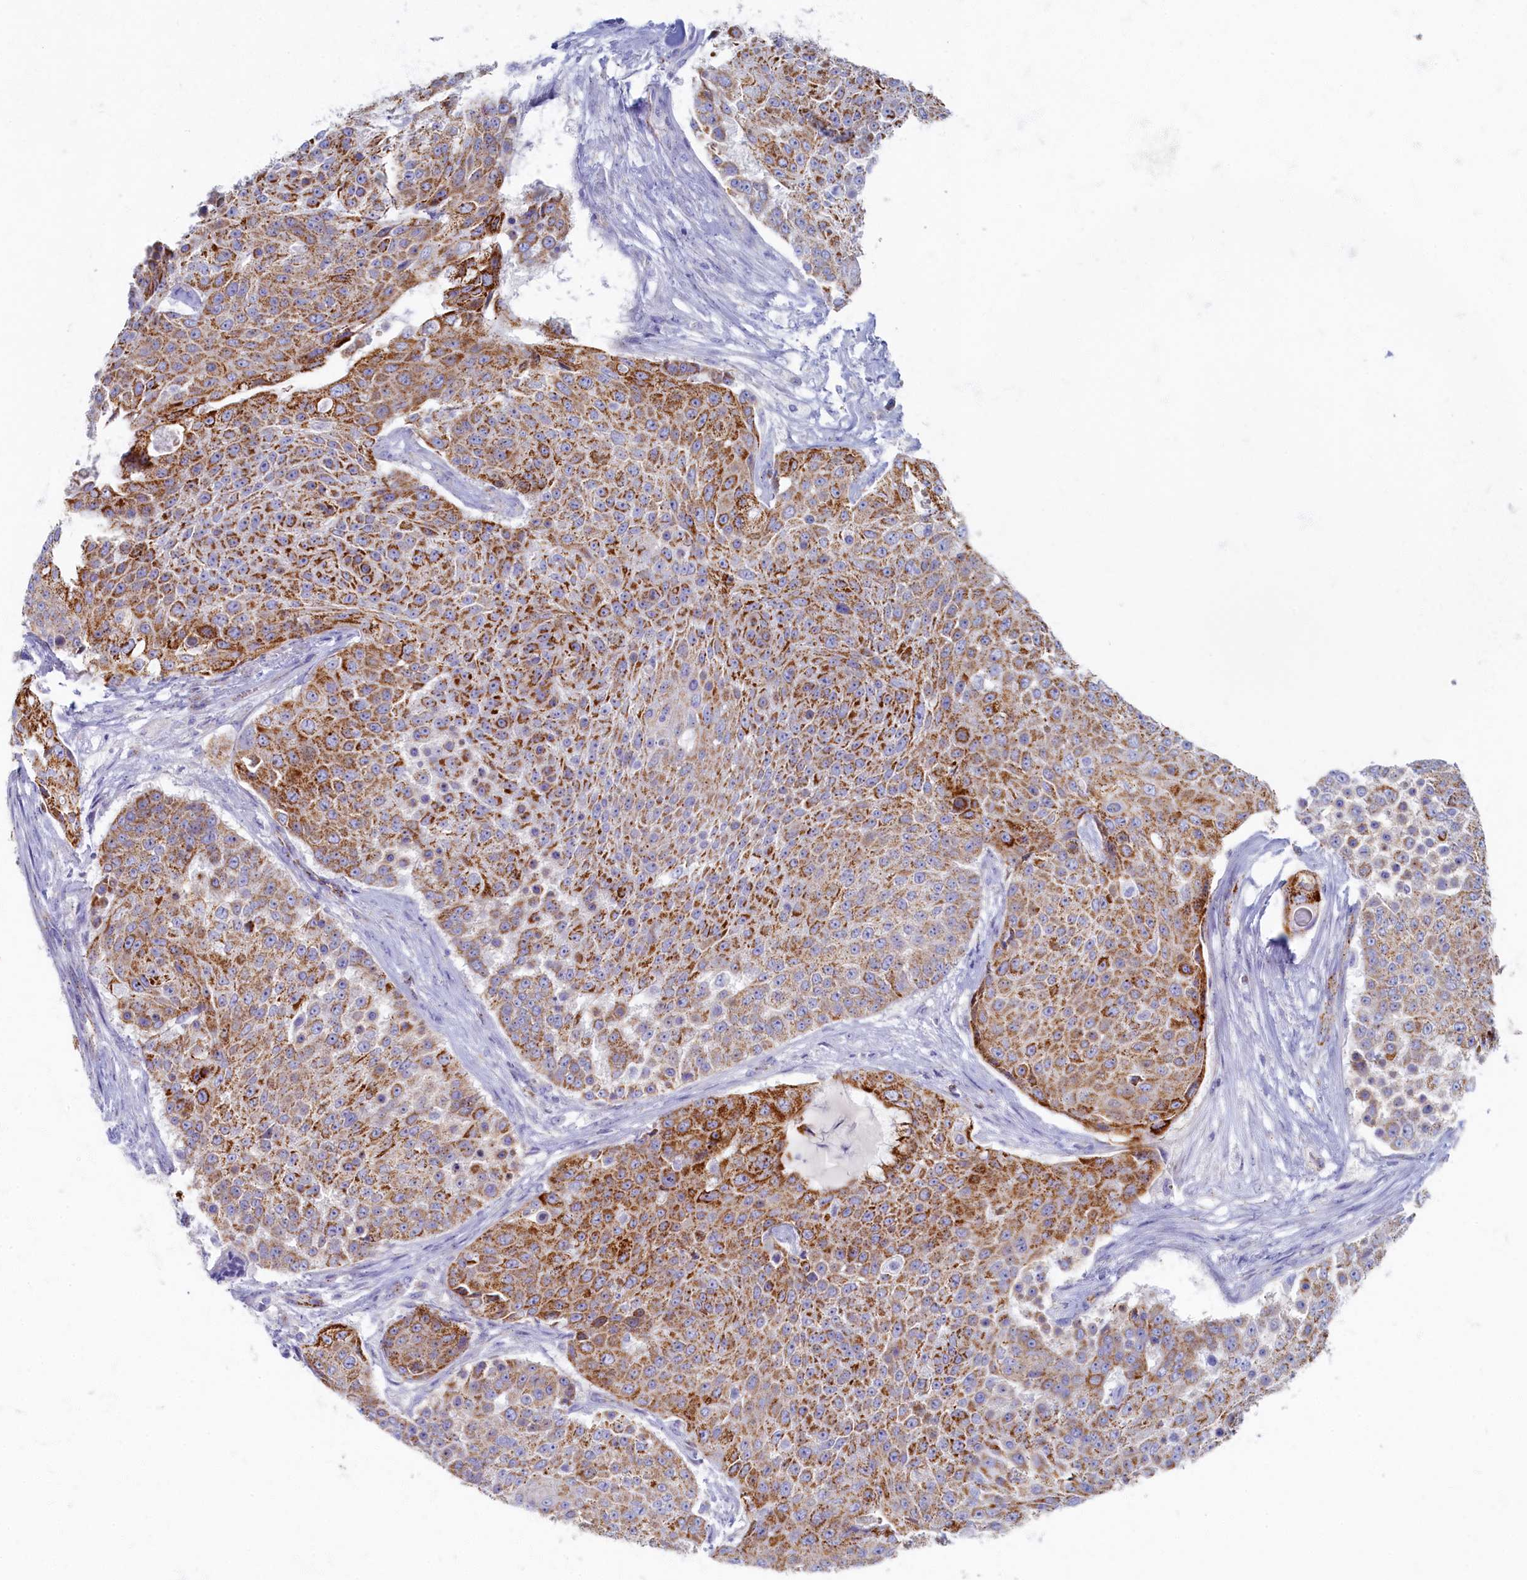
{"staining": {"intensity": "strong", "quantity": "25%-75%", "location": "cytoplasmic/membranous"}, "tissue": "urothelial cancer", "cell_type": "Tumor cells", "image_type": "cancer", "snomed": [{"axis": "morphology", "description": "Urothelial carcinoma, High grade"}, {"axis": "topography", "description": "Urinary bladder"}], "caption": "Protein staining shows strong cytoplasmic/membranous staining in approximately 25%-75% of tumor cells in urothelial cancer.", "gene": "OCIAD2", "patient": {"sex": "female", "age": 63}}